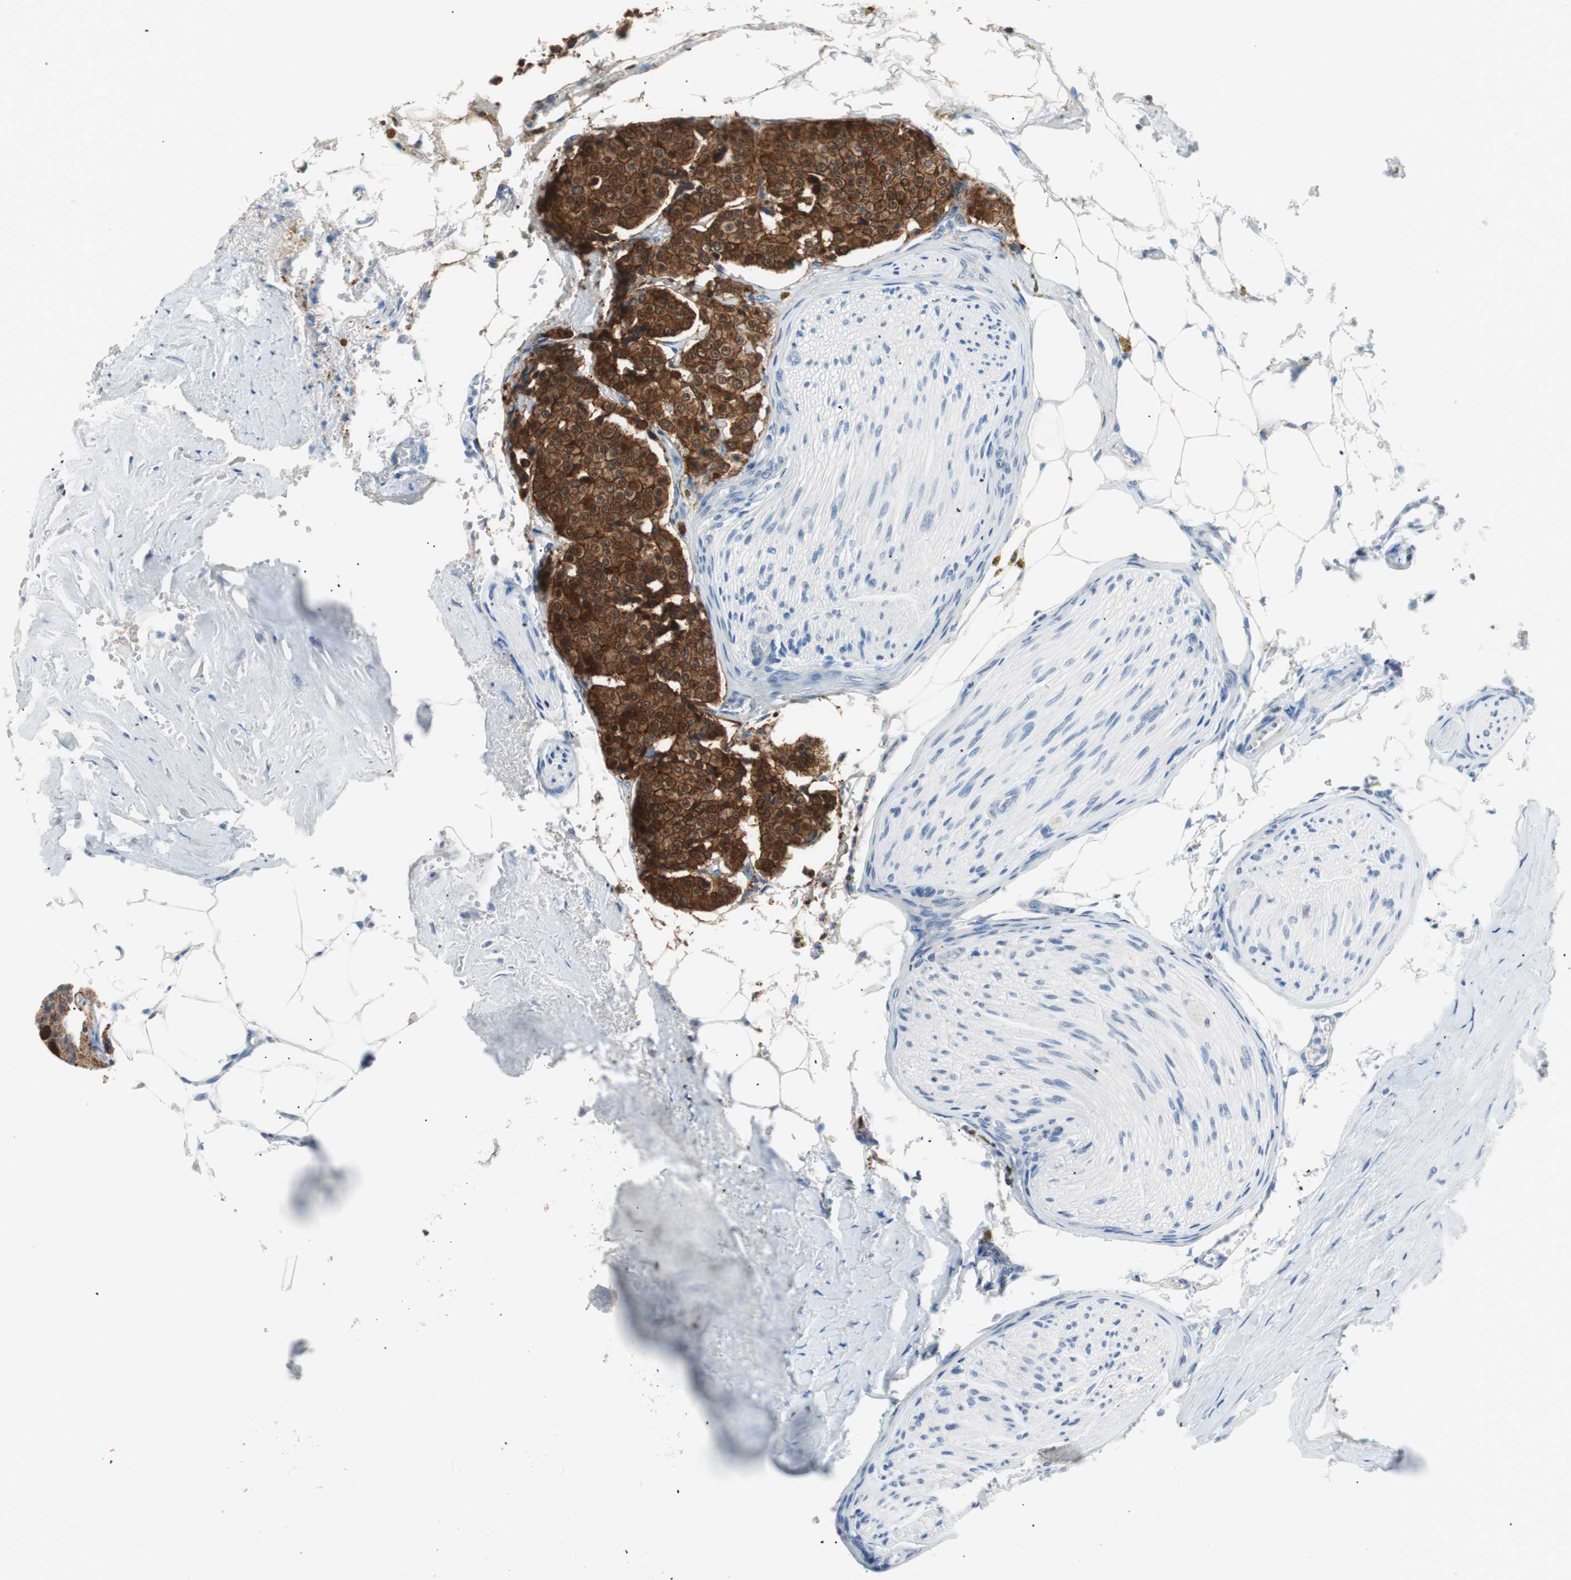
{"staining": {"intensity": "strong", "quantity": ">75%", "location": "cytoplasmic/membranous,nuclear"}, "tissue": "carcinoid", "cell_type": "Tumor cells", "image_type": "cancer", "snomed": [{"axis": "morphology", "description": "Carcinoid, malignant, NOS"}, {"axis": "topography", "description": "Colon"}], "caption": "Carcinoid stained with DAB immunohistochemistry (IHC) displays high levels of strong cytoplasmic/membranous and nuclear positivity in approximately >75% of tumor cells.", "gene": "VIL1", "patient": {"sex": "female", "age": 61}}